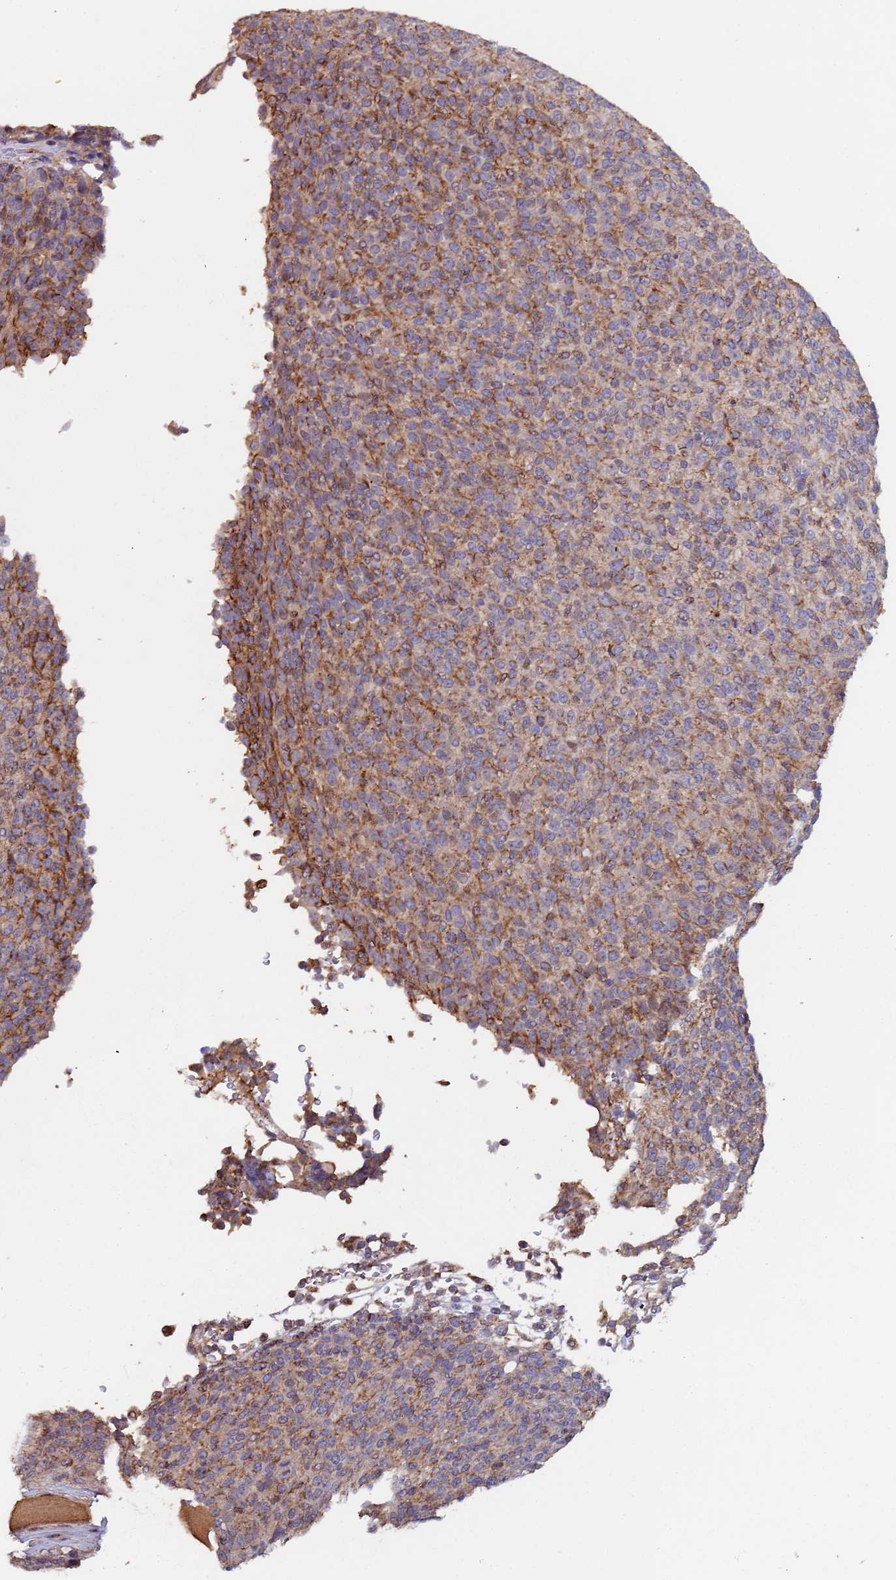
{"staining": {"intensity": "moderate", "quantity": ">75%", "location": "cytoplasmic/membranous"}, "tissue": "melanoma", "cell_type": "Tumor cells", "image_type": "cancer", "snomed": [{"axis": "morphology", "description": "Malignant melanoma, Metastatic site"}, {"axis": "topography", "description": "Brain"}], "caption": "Immunohistochemical staining of human melanoma exhibits medium levels of moderate cytoplasmic/membranous protein staining in about >75% of tumor cells. Nuclei are stained in blue.", "gene": "KANSL1L", "patient": {"sex": "female", "age": 56}}